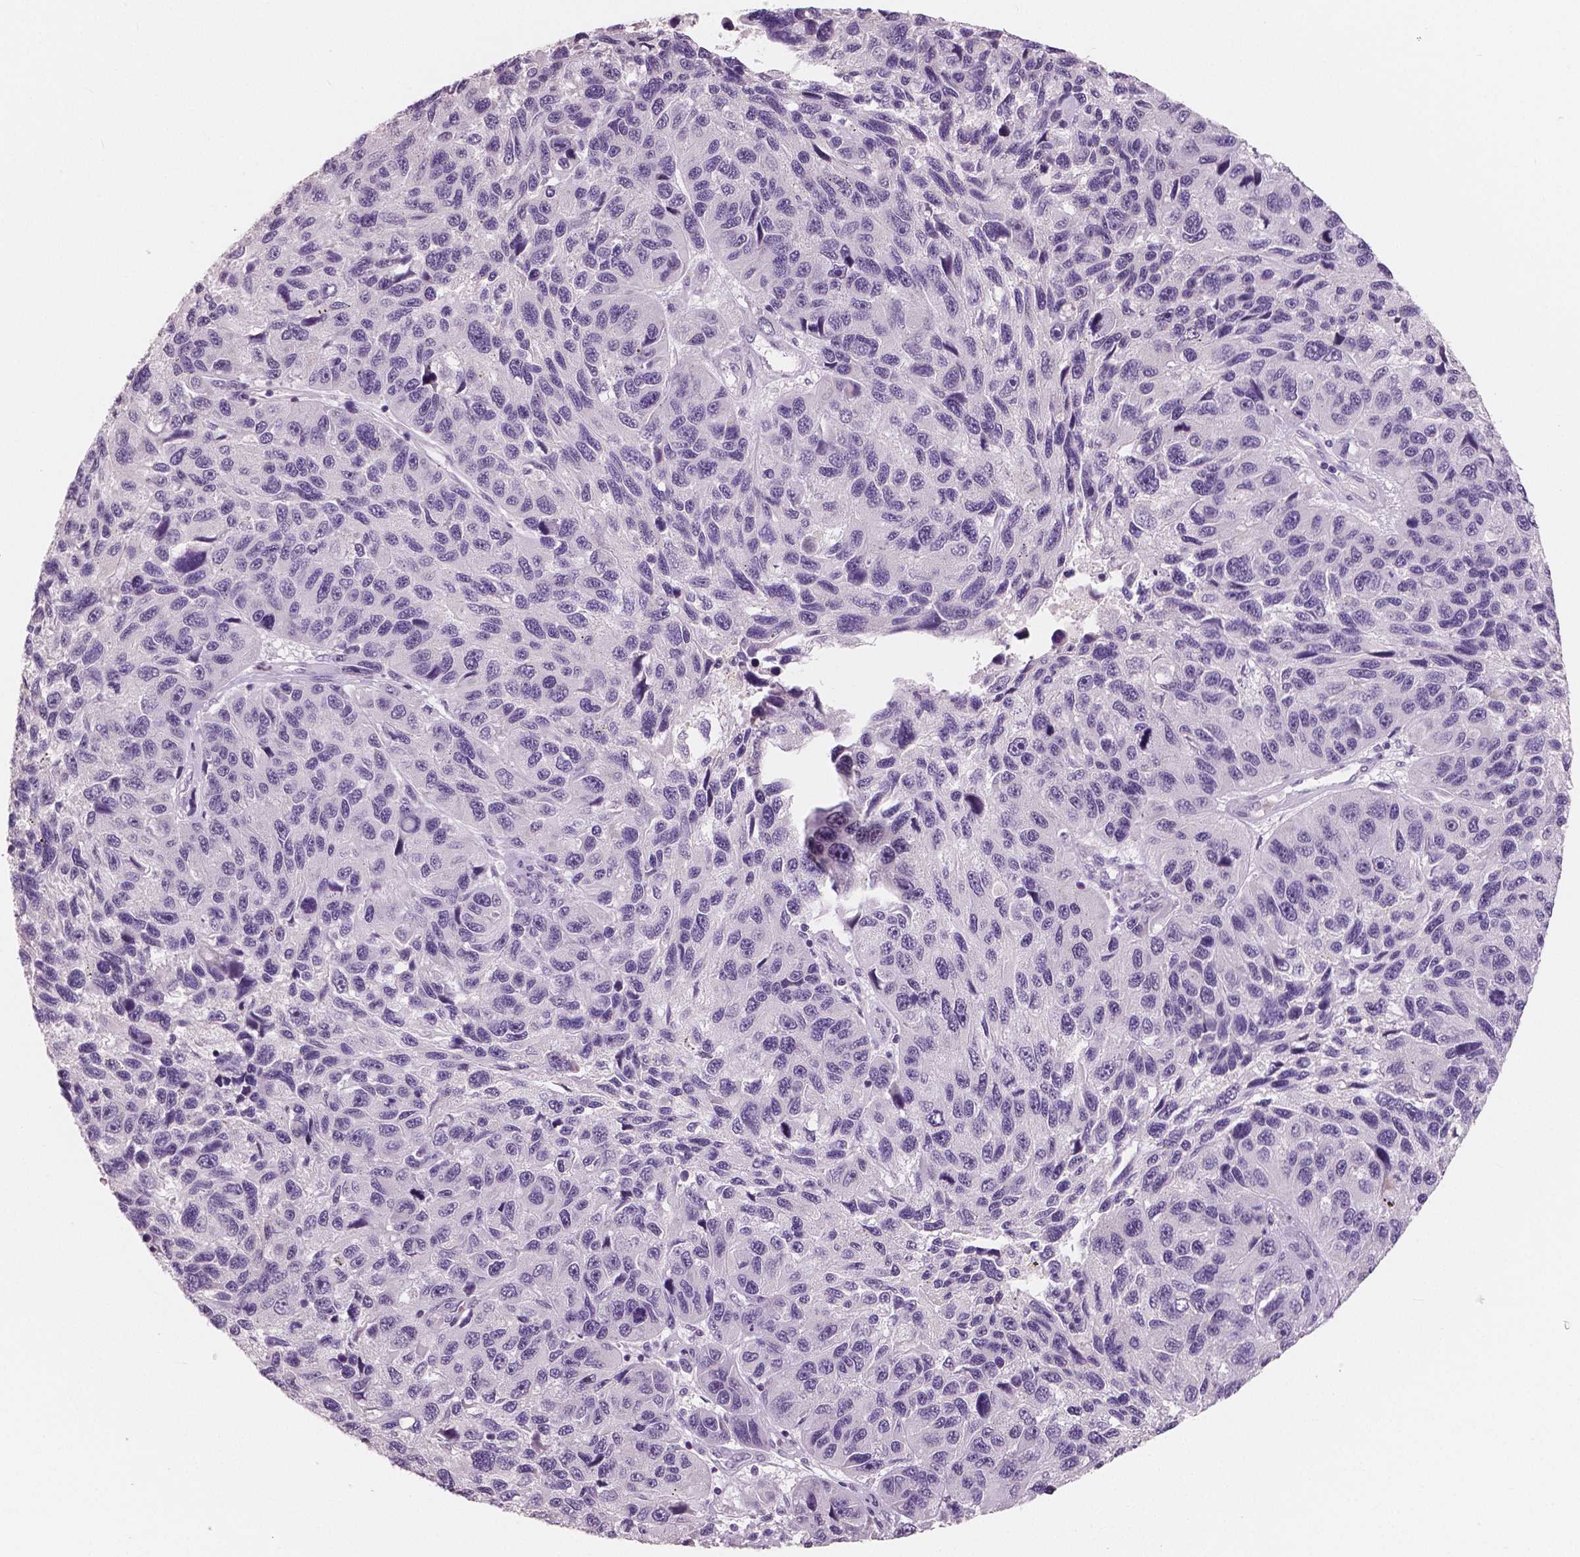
{"staining": {"intensity": "negative", "quantity": "none", "location": "none"}, "tissue": "melanoma", "cell_type": "Tumor cells", "image_type": "cancer", "snomed": [{"axis": "morphology", "description": "Malignant melanoma, NOS"}, {"axis": "topography", "description": "Skin"}], "caption": "A photomicrograph of malignant melanoma stained for a protein displays no brown staining in tumor cells. (DAB immunohistochemistry with hematoxylin counter stain).", "gene": "NECAB1", "patient": {"sex": "male", "age": 53}}